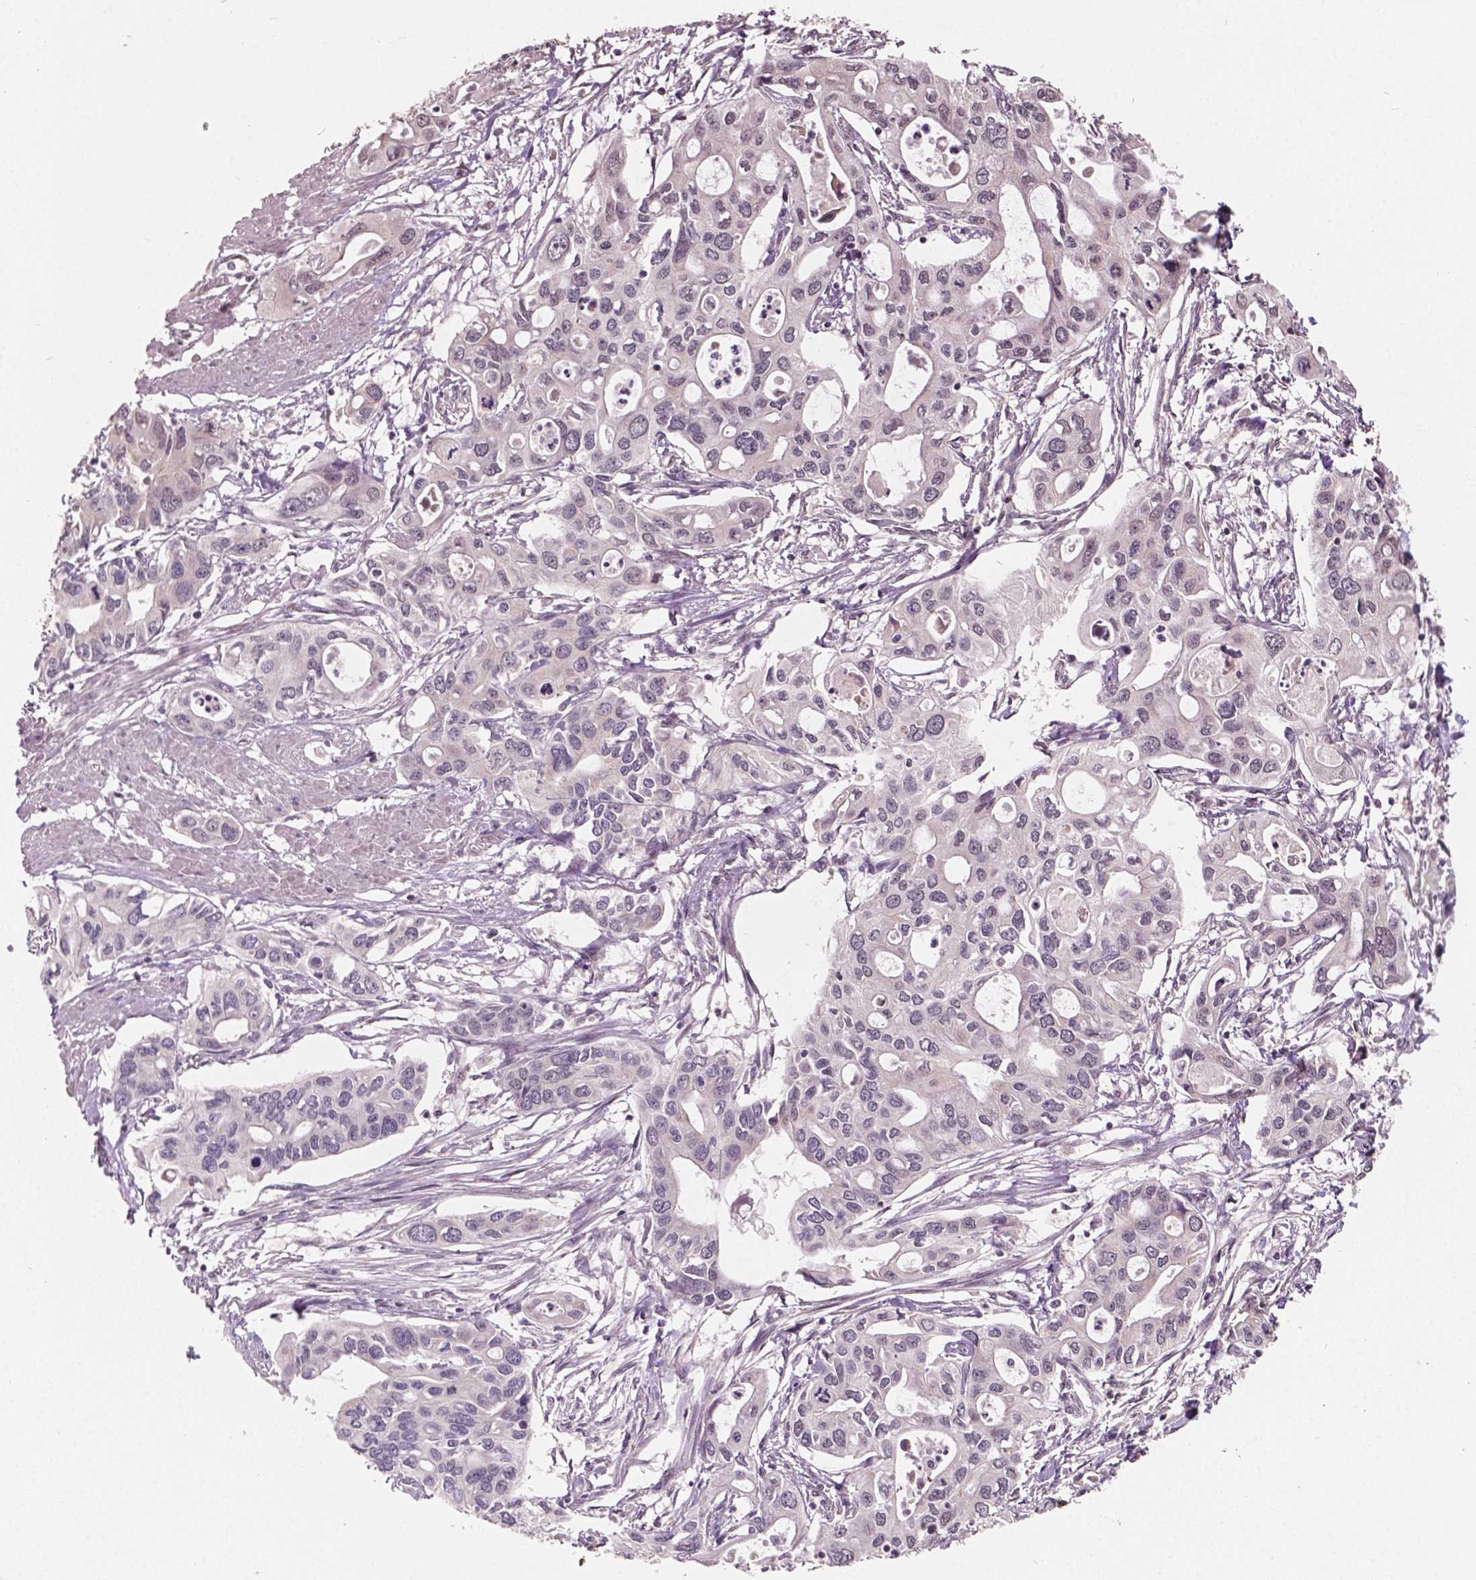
{"staining": {"intensity": "negative", "quantity": "none", "location": "none"}, "tissue": "pancreatic cancer", "cell_type": "Tumor cells", "image_type": "cancer", "snomed": [{"axis": "morphology", "description": "Adenocarcinoma, NOS"}, {"axis": "topography", "description": "Pancreas"}], "caption": "Tumor cells show no significant protein expression in adenocarcinoma (pancreatic). The staining is performed using DAB (3,3'-diaminobenzidine) brown chromogen with nuclei counter-stained in using hematoxylin.", "gene": "HMBOX1", "patient": {"sex": "male", "age": 60}}